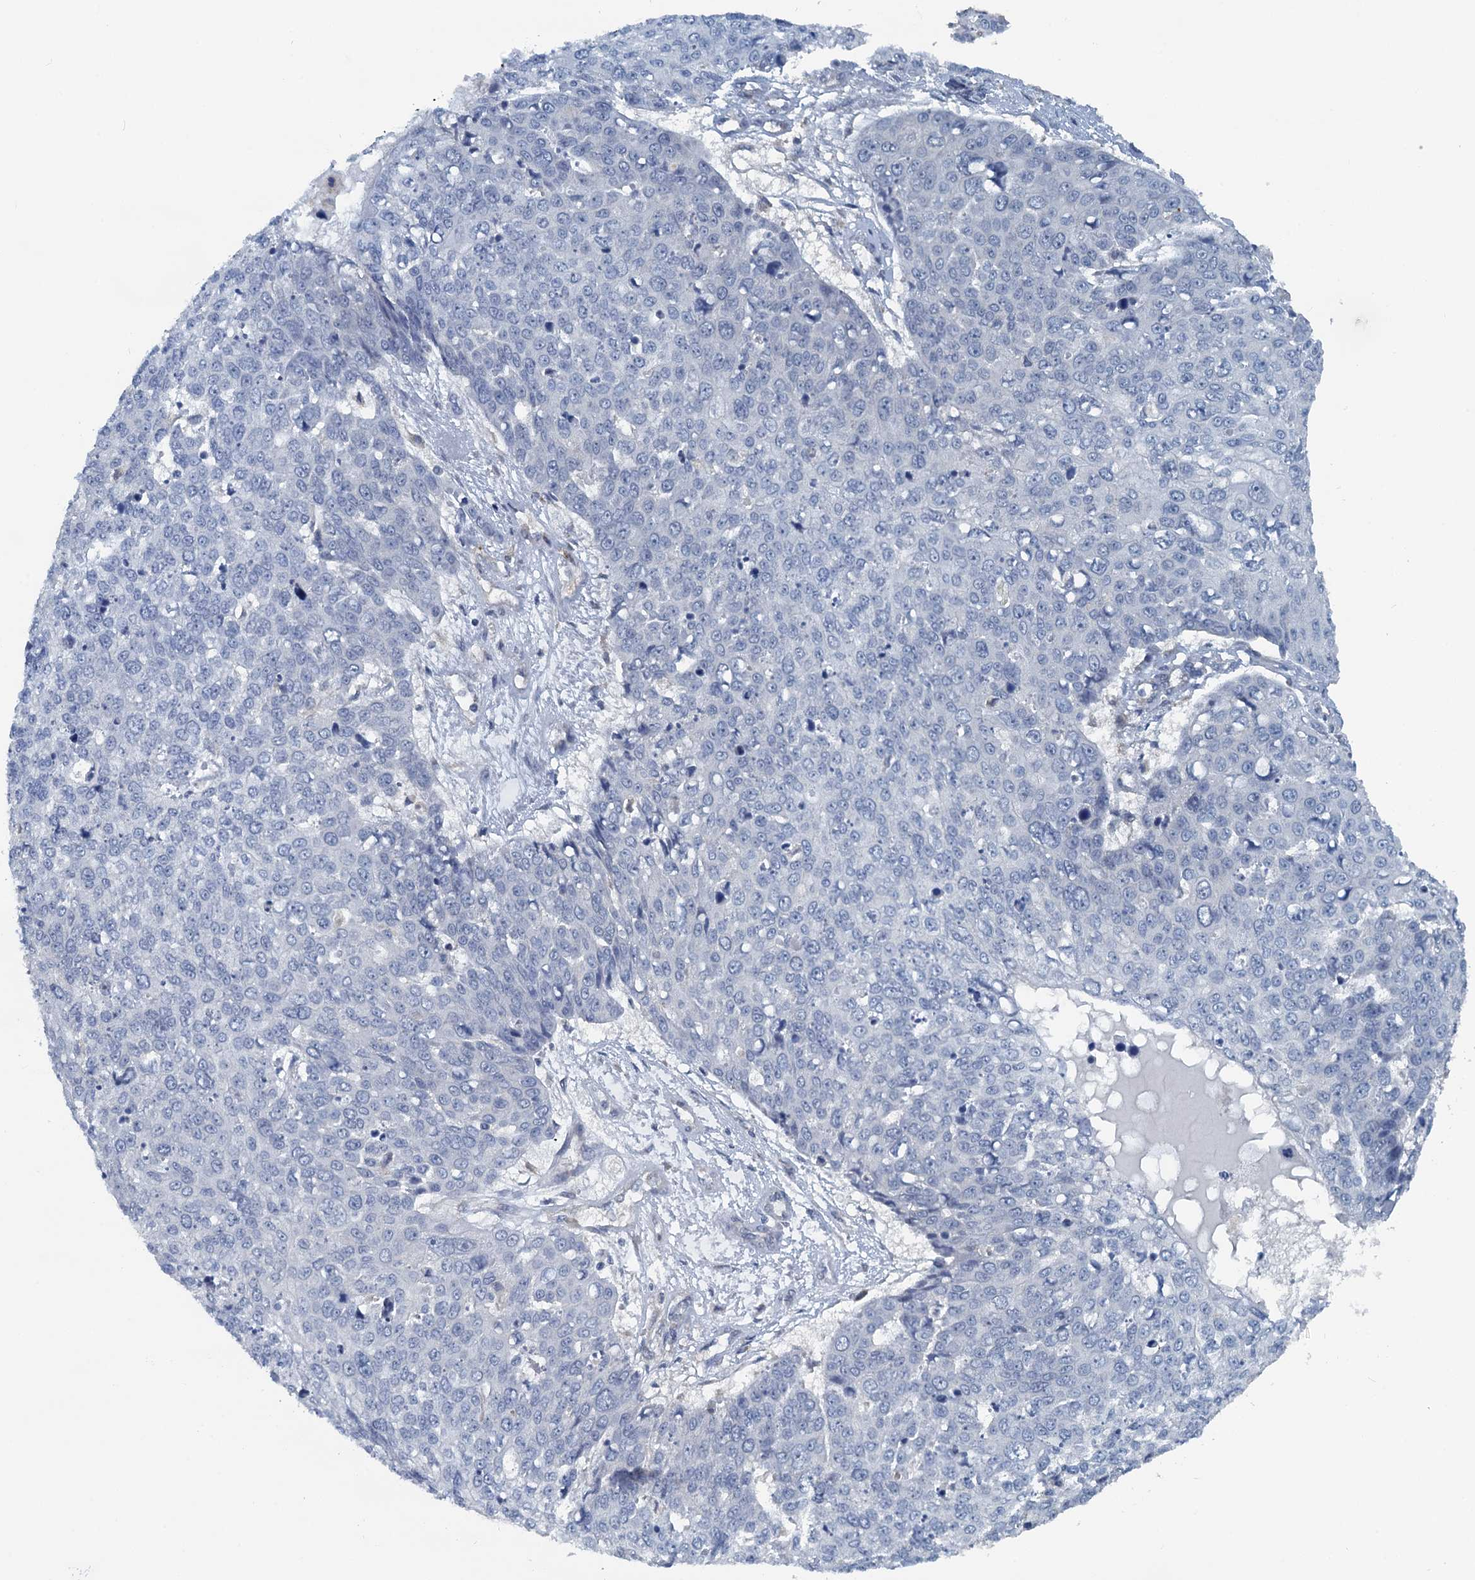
{"staining": {"intensity": "negative", "quantity": "none", "location": "none"}, "tissue": "skin cancer", "cell_type": "Tumor cells", "image_type": "cancer", "snomed": [{"axis": "morphology", "description": "Squamous cell carcinoma, NOS"}, {"axis": "topography", "description": "Skin"}], "caption": "Immunohistochemical staining of human skin cancer (squamous cell carcinoma) exhibits no significant staining in tumor cells.", "gene": "GCLM", "patient": {"sex": "male", "age": 71}}